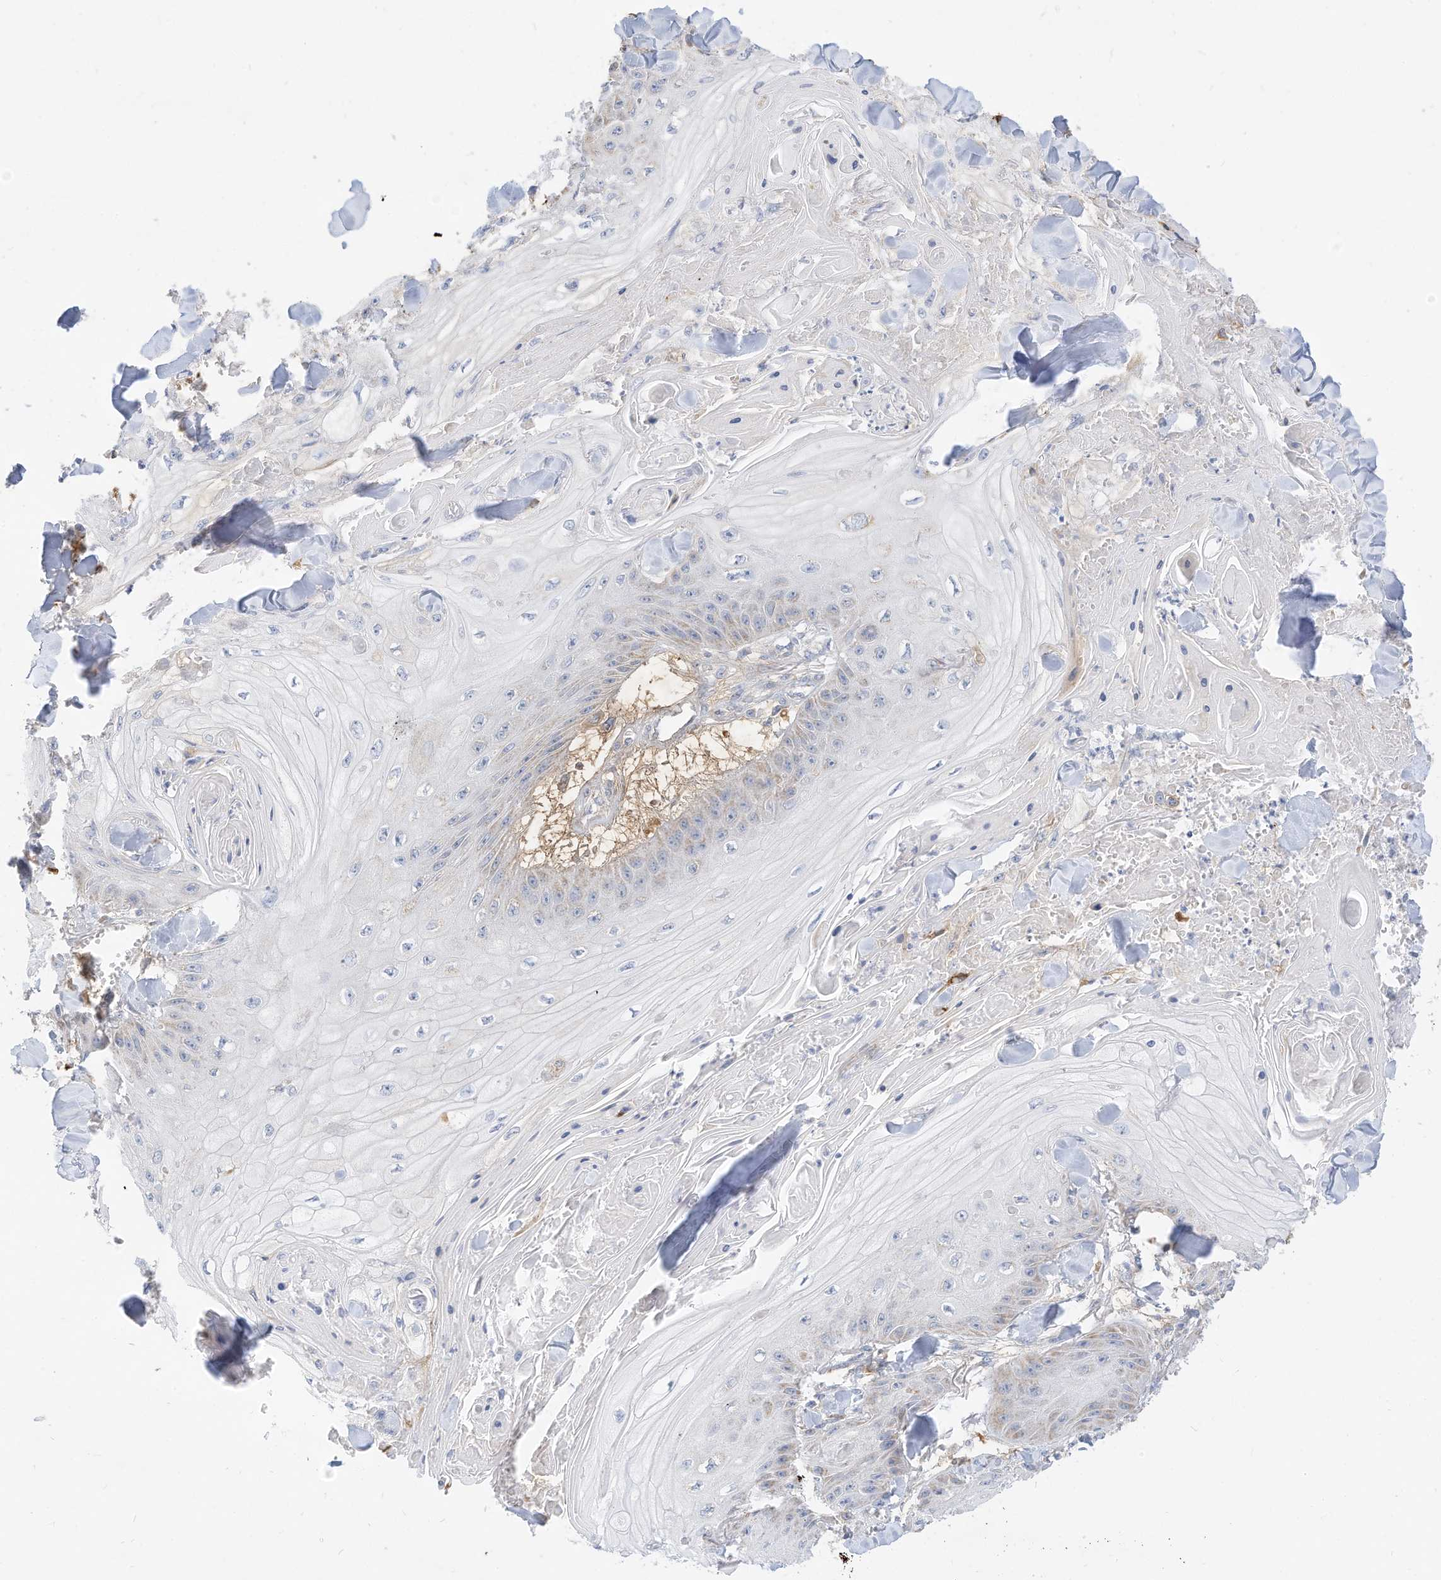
{"staining": {"intensity": "negative", "quantity": "none", "location": "none"}, "tissue": "skin cancer", "cell_type": "Tumor cells", "image_type": "cancer", "snomed": [{"axis": "morphology", "description": "Squamous cell carcinoma, NOS"}, {"axis": "topography", "description": "Skin"}], "caption": "Protein analysis of skin cancer displays no significant positivity in tumor cells.", "gene": "RHOH", "patient": {"sex": "male", "age": 74}}